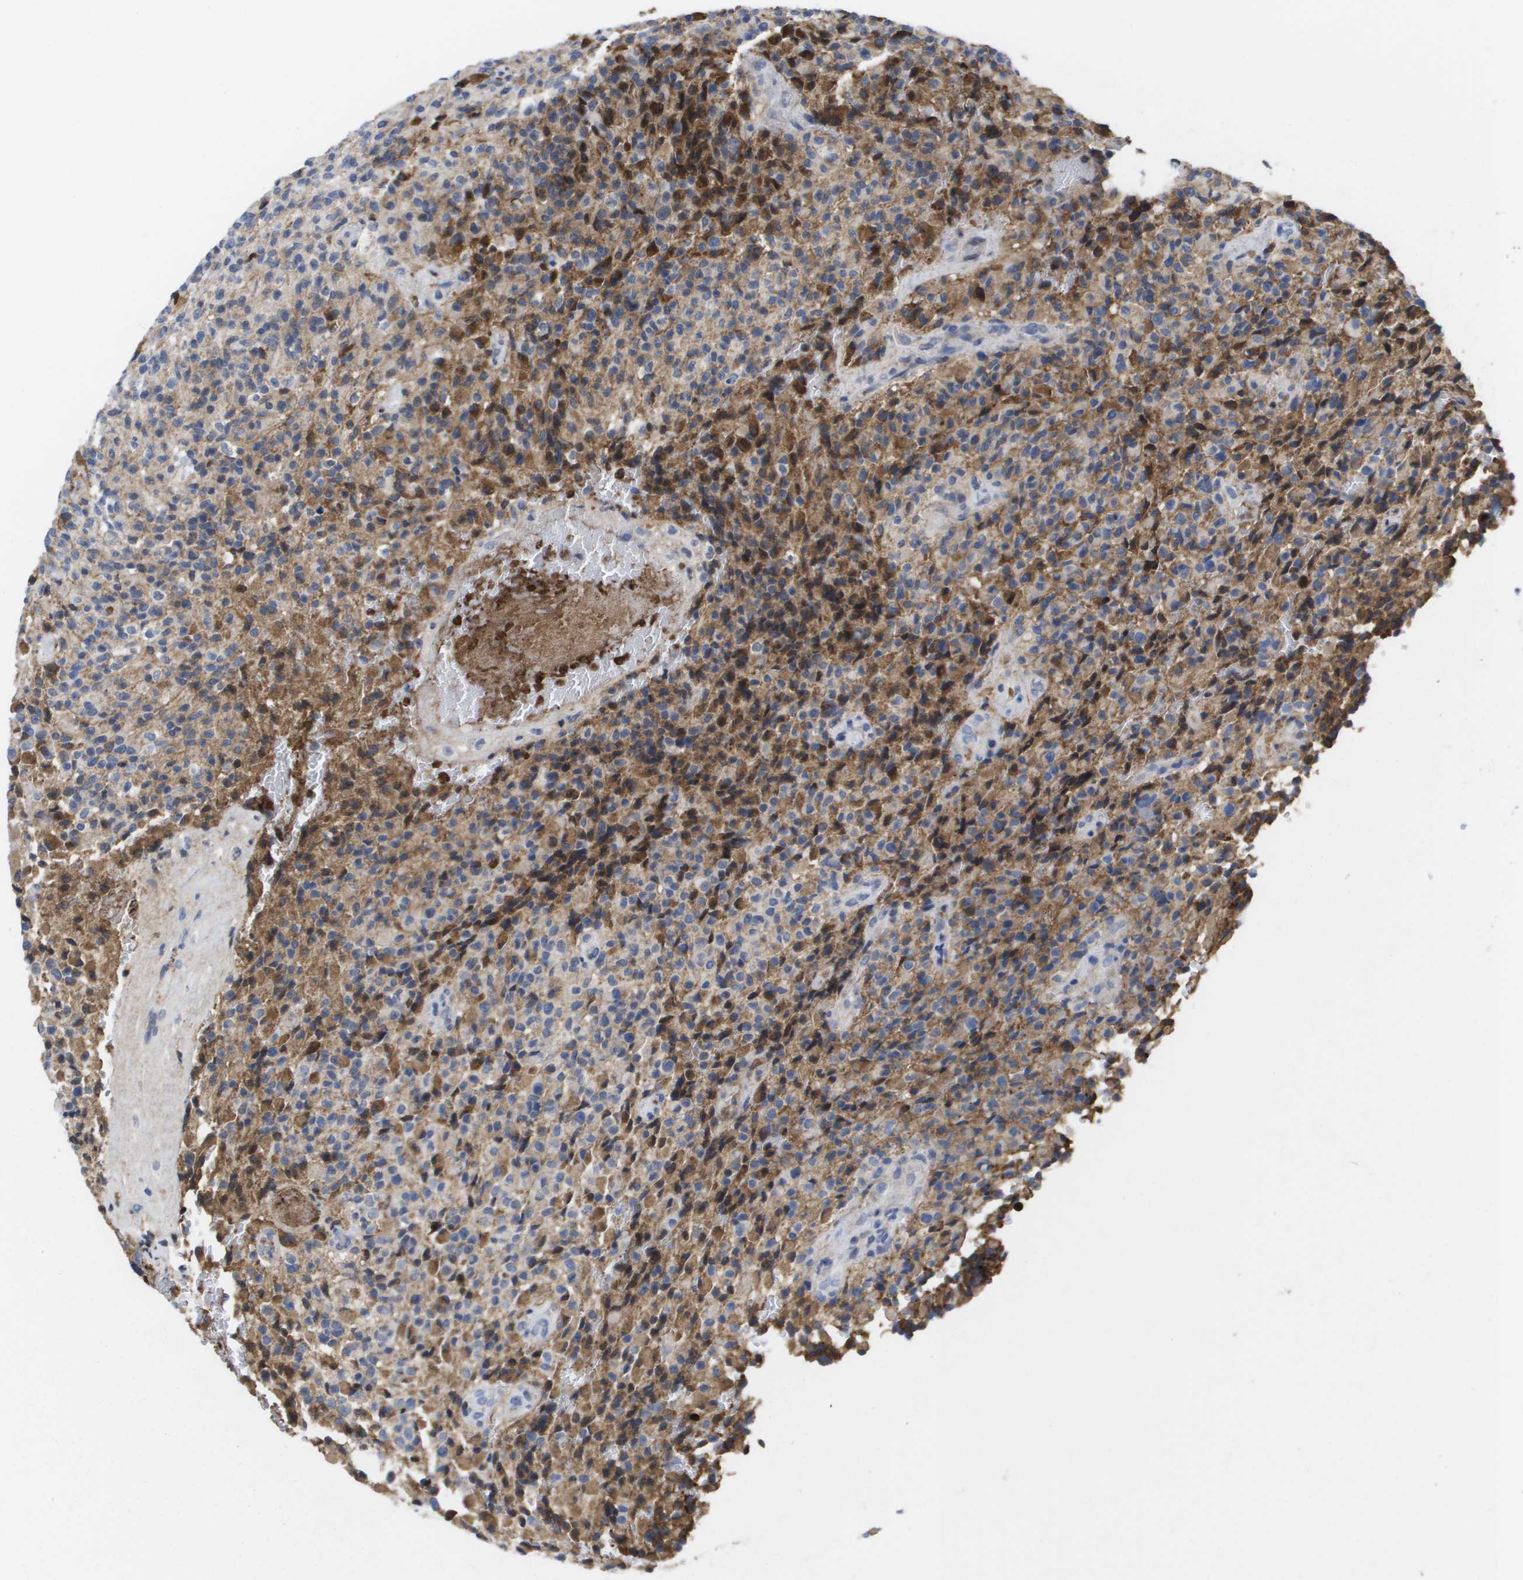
{"staining": {"intensity": "moderate", "quantity": "25%-75%", "location": "cytoplasmic/membranous"}, "tissue": "glioma", "cell_type": "Tumor cells", "image_type": "cancer", "snomed": [{"axis": "morphology", "description": "Glioma, malignant, High grade"}, {"axis": "topography", "description": "Brain"}], "caption": "Immunohistochemistry of high-grade glioma (malignant) exhibits medium levels of moderate cytoplasmic/membranous expression in about 25%-75% of tumor cells. The protein is shown in brown color, while the nuclei are stained blue.", "gene": "SERPINC1", "patient": {"sex": "male", "age": 71}}